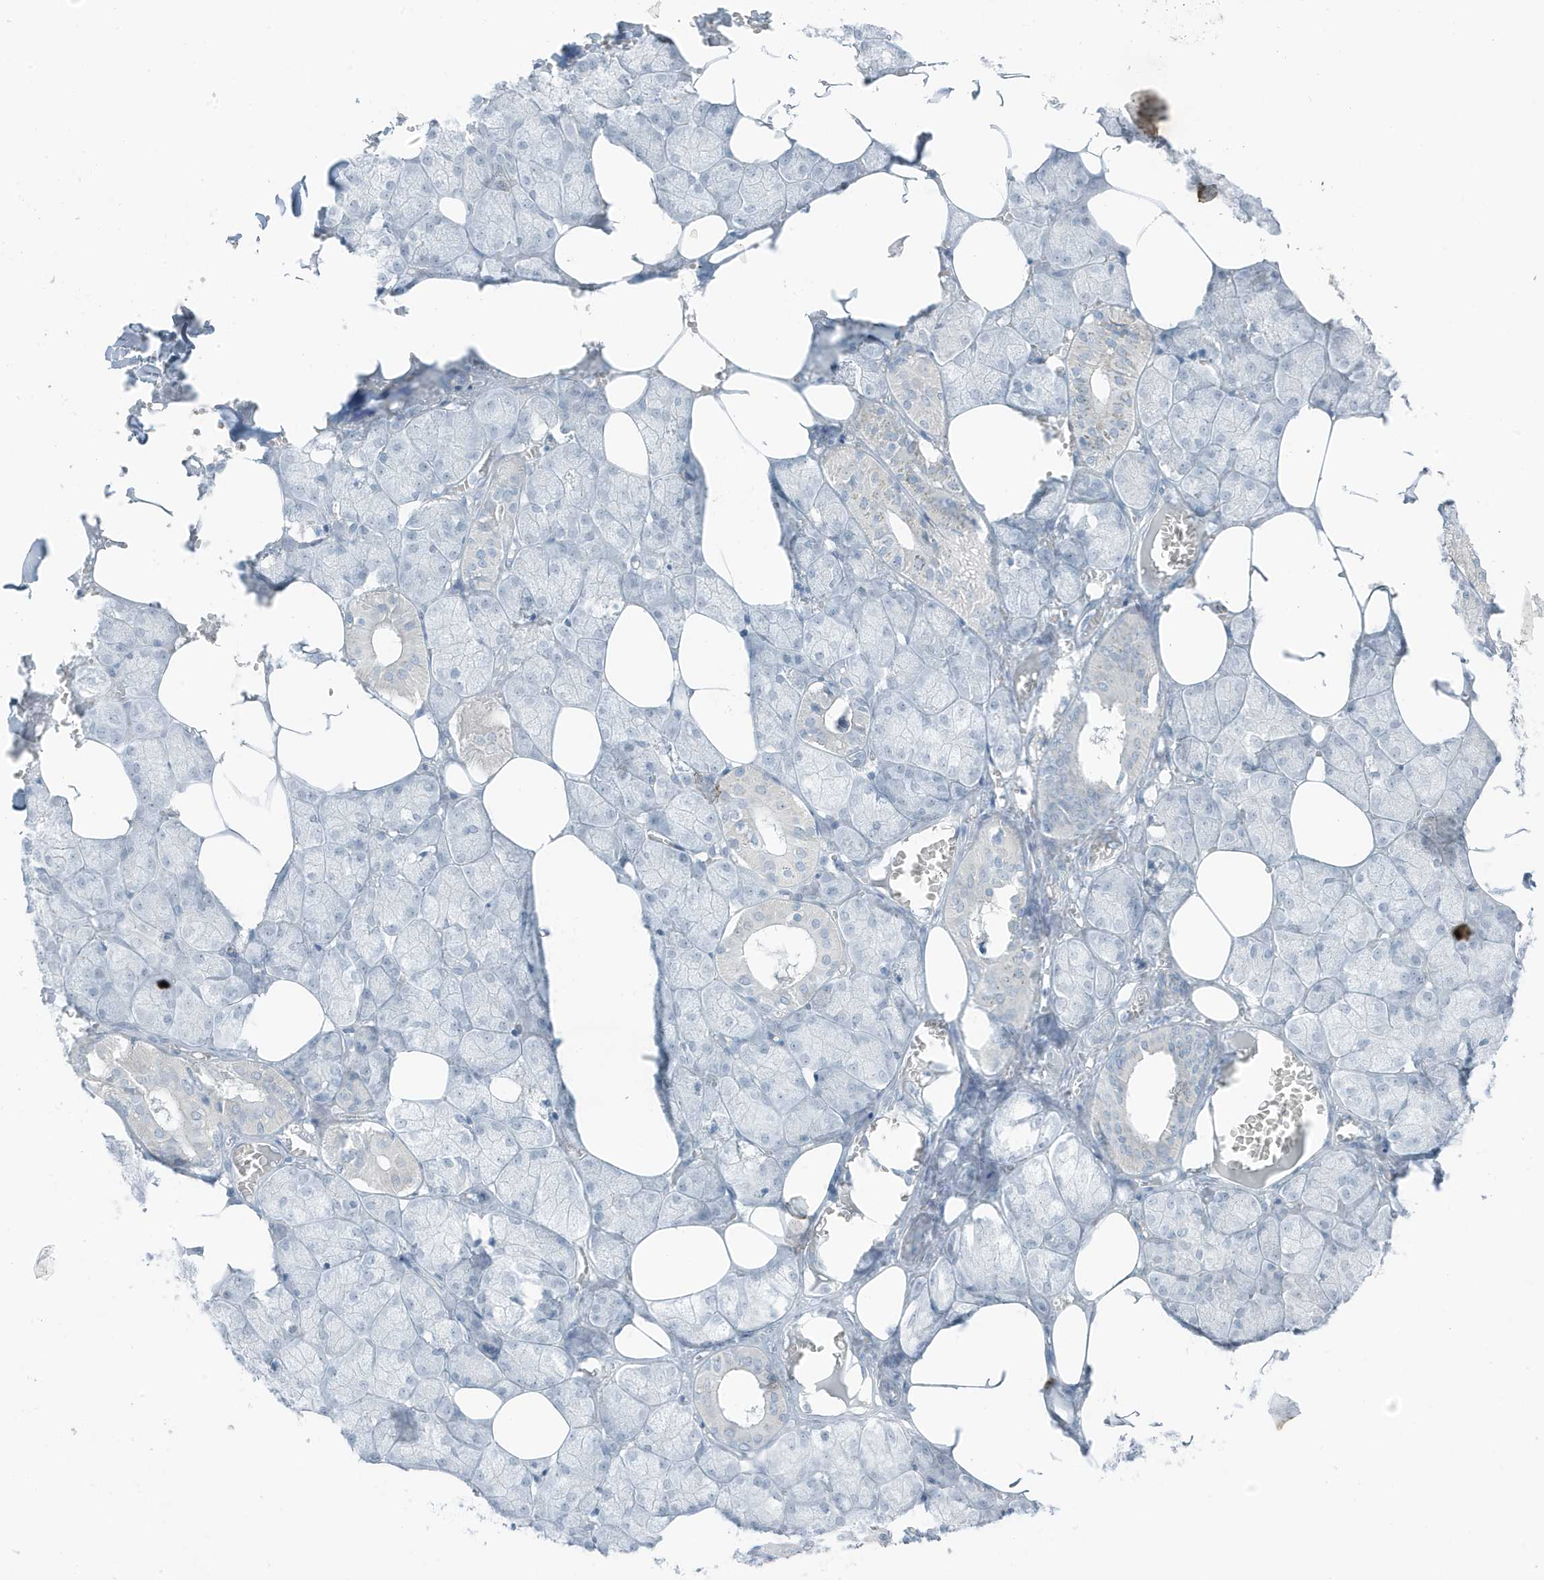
{"staining": {"intensity": "negative", "quantity": "none", "location": "none"}, "tissue": "salivary gland", "cell_type": "Glandular cells", "image_type": "normal", "snomed": [{"axis": "morphology", "description": "Normal tissue, NOS"}, {"axis": "topography", "description": "Salivary gland"}], "caption": "Immunohistochemistry (IHC) photomicrograph of unremarkable salivary gland: salivary gland stained with DAB (3,3'-diaminobenzidine) reveals no significant protein expression in glandular cells. (DAB IHC visualized using brightfield microscopy, high magnification).", "gene": "ZFP64", "patient": {"sex": "male", "age": 62}}